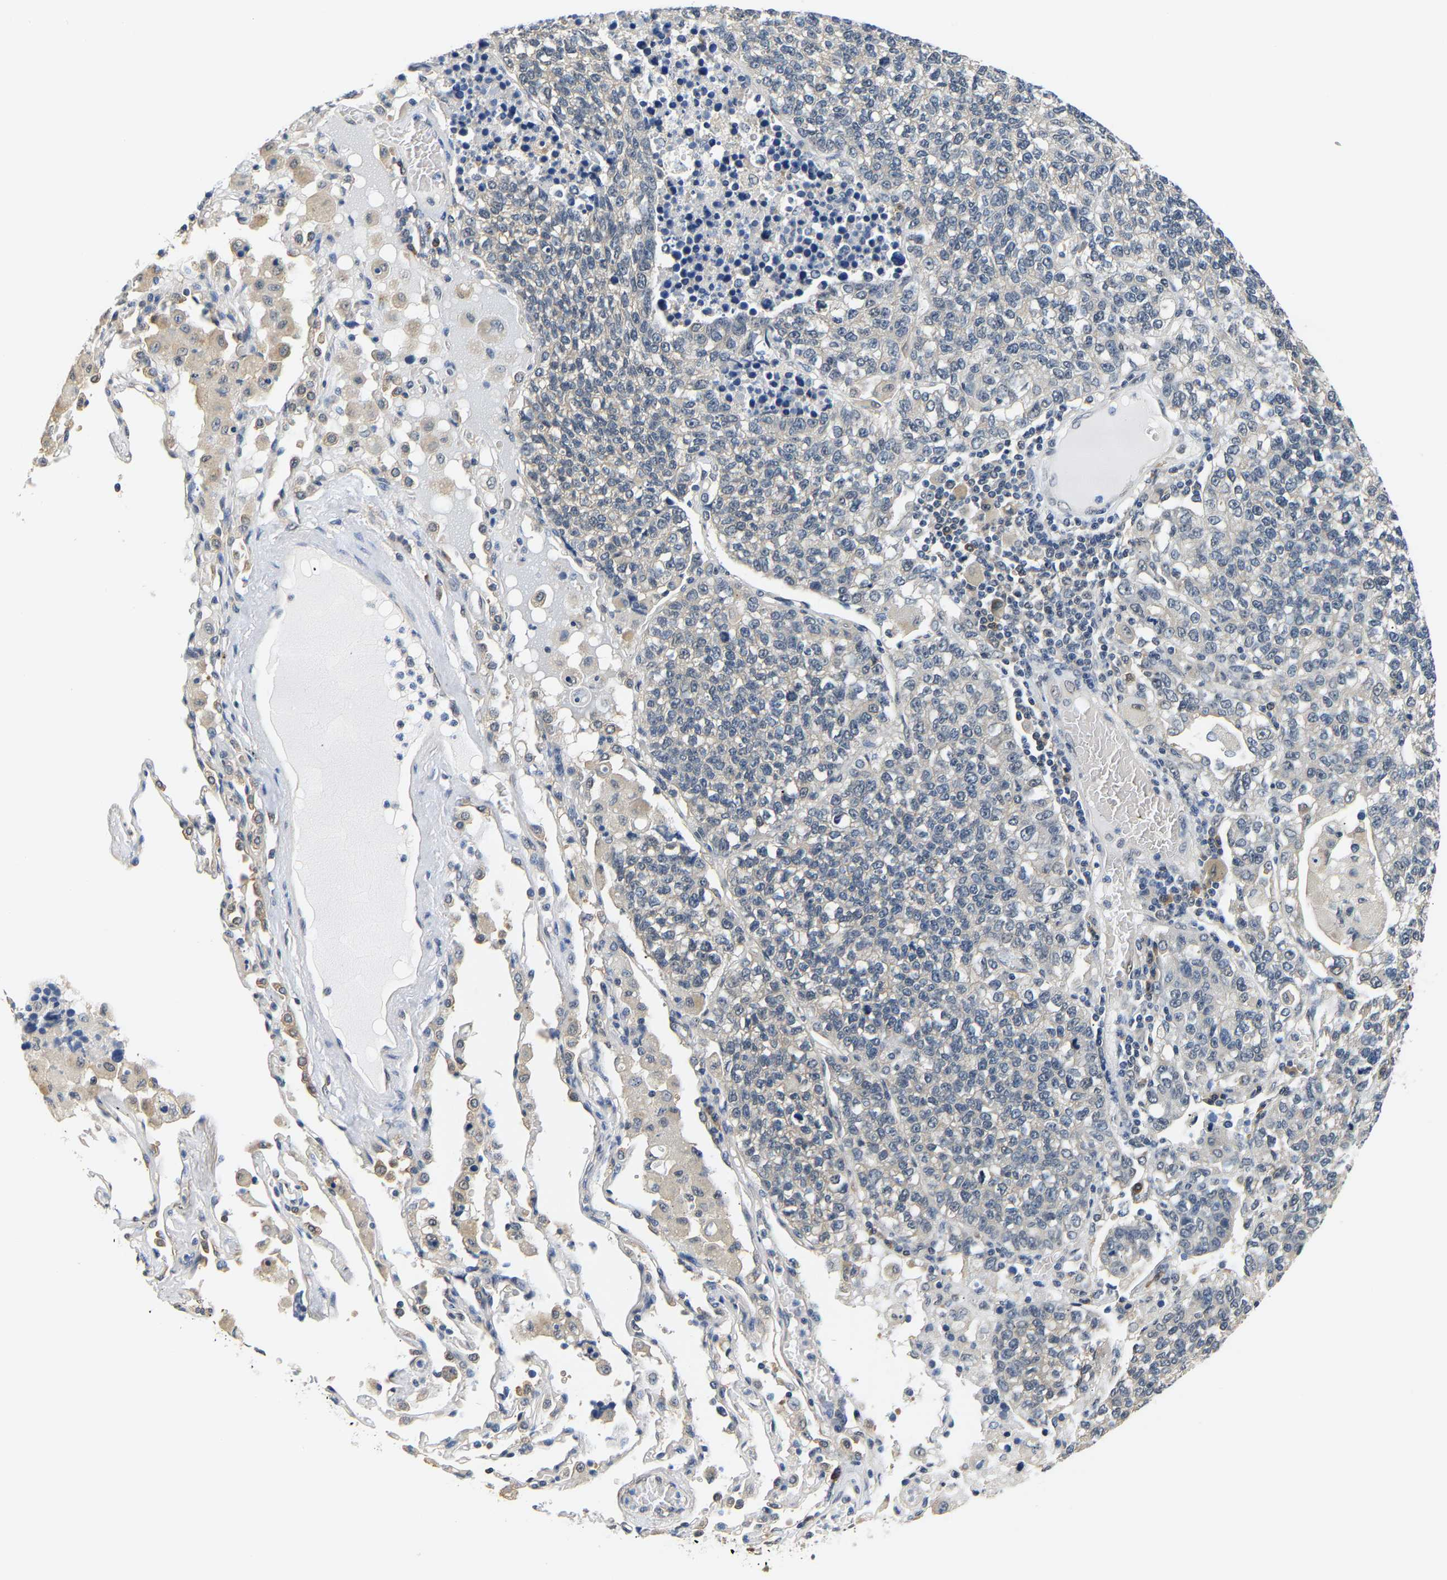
{"staining": {"intensity": "negative", "quantity": "none", "location": "none"}, "tissue": "lung cancer", "cell_type": "Tumor cells", "image_type": "cancer", "snomed": [{"axis": "morphology", "description": "Adenocarcinoma, NOS"}, {"axis": "topography", "description": "Lung"}], "caption": "Tumor cells show no significant protein staining in lung cancer.", "gene": "ARHGEF12", "patient": {"sex": "male", "age": 49}}